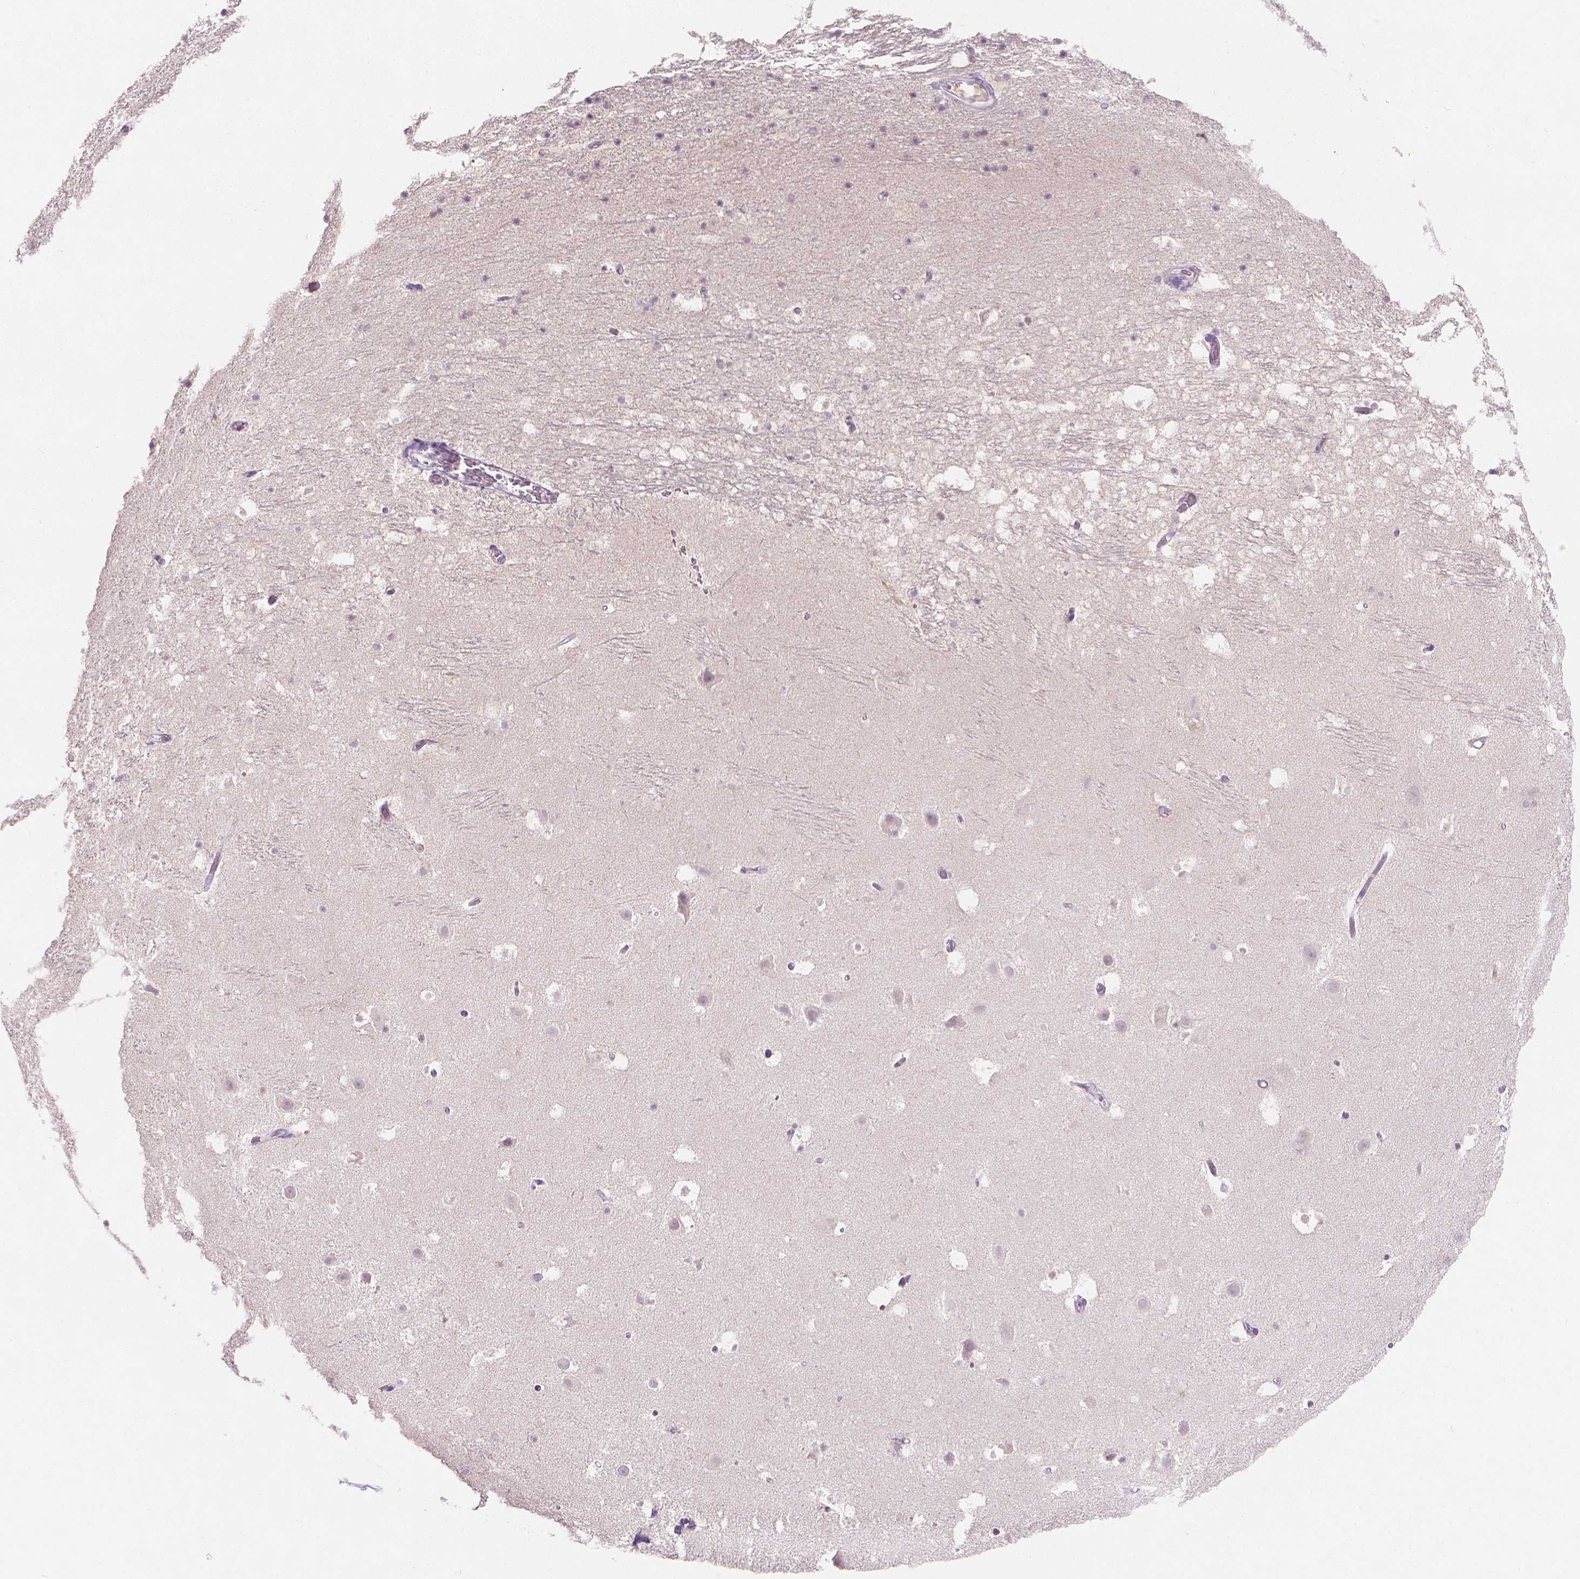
{"staining": {"intensity": "negative", "quantity": "none", "location": "none"}, "tissue": "hippocampus", "cell_type": "Glial cells", "image_type": "normal", "snomed": [{"axis": "morphology", "description": "Normal tissue, NOS"}, {"axis": "topography", "description": "Hippocampus"}], "caption": "Immunohistochemical staining of benign hippocampus displays no significant expression in glial cells.", "gene": "FASN", "patient": {"sex": "male", "age": 26}}